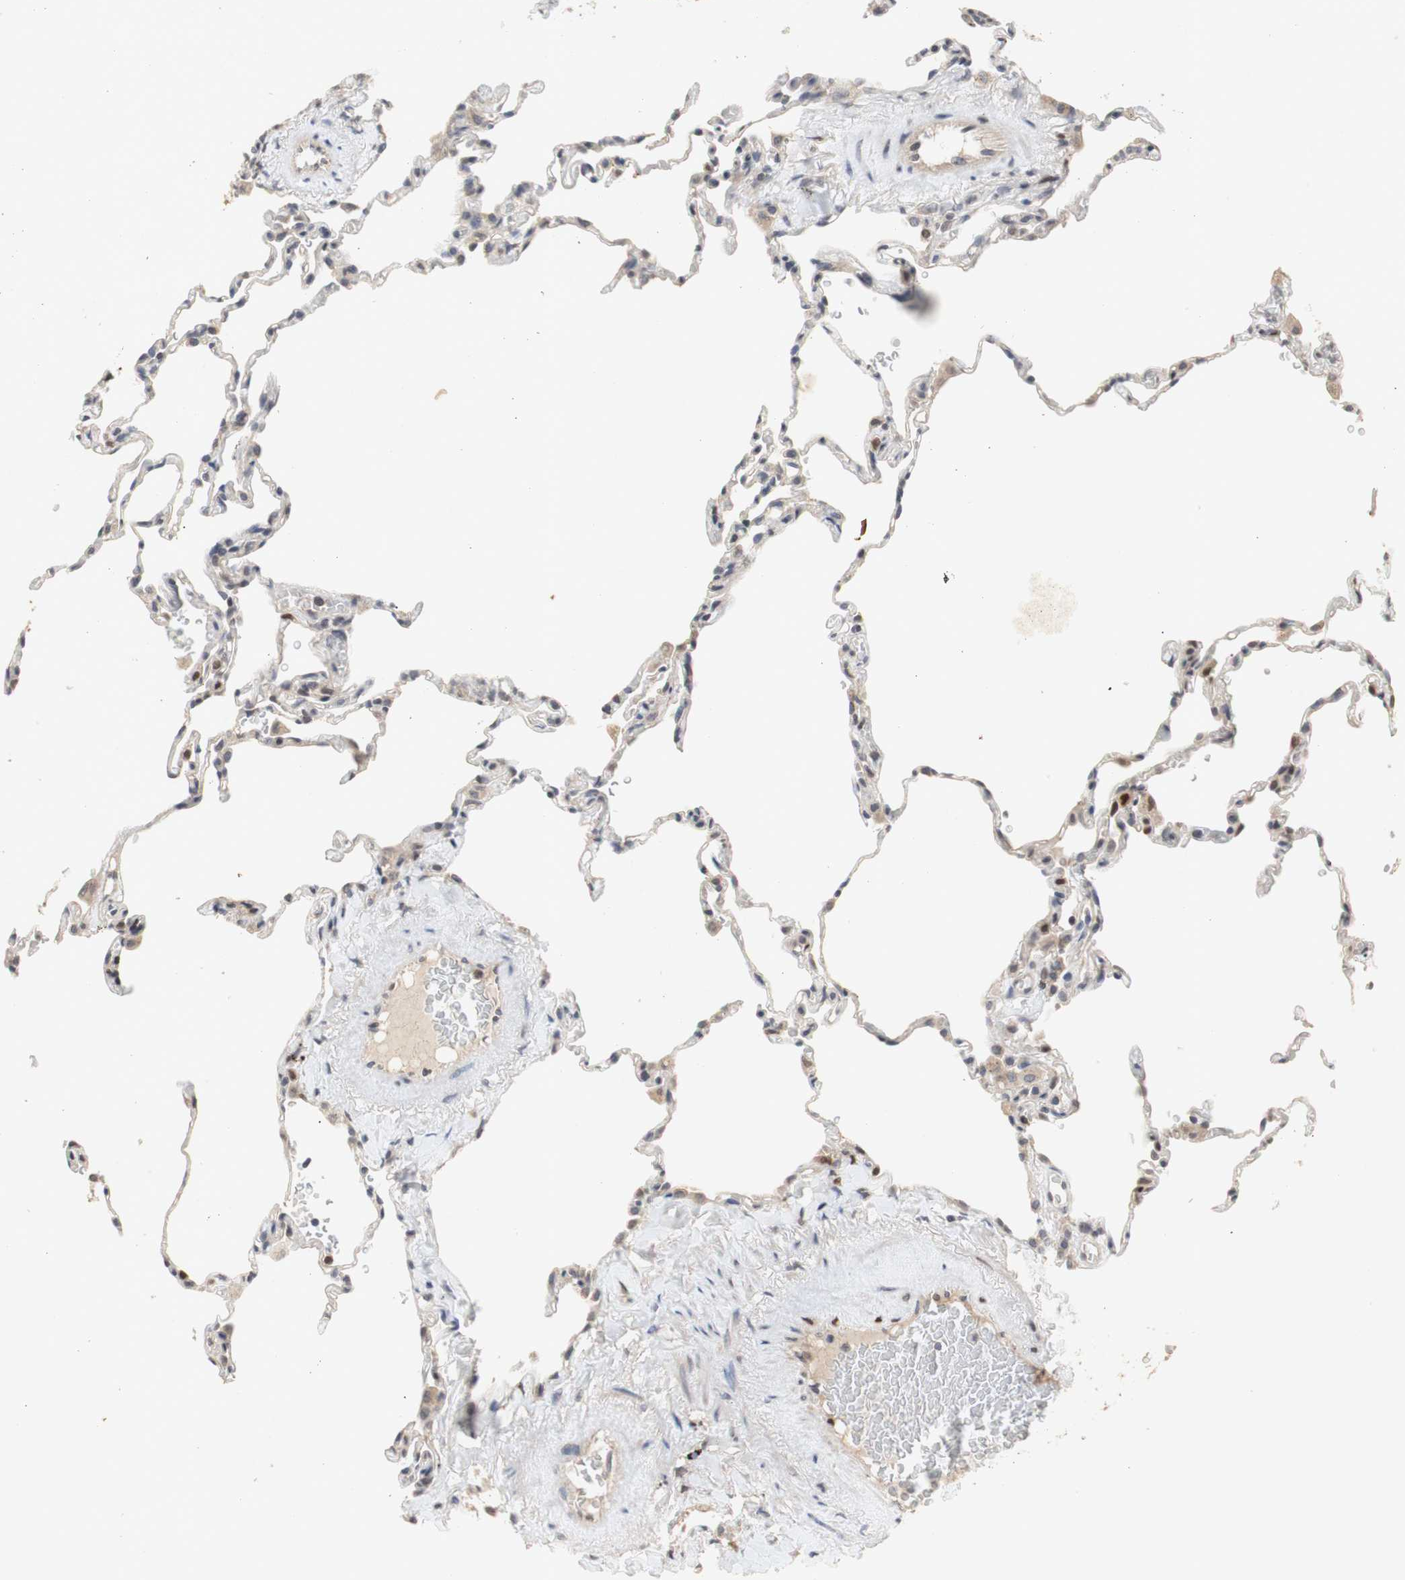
{"staining": {"intensity": "negative", "quantity": "none", "location": "none"}, "tissue": "lung", "cell_type": "Alveolar cells", "image_type": "normal", "snomed": [{"axis": "morphology", "description": "Normal tissue, NOS"}, {"axis": "topography", "description": "Lung"}], "caption": "Alveolar cells show no significant protein staining in benign lung.", "gene": "FOSB", "patient": {"sex": "male", "age": 59}}